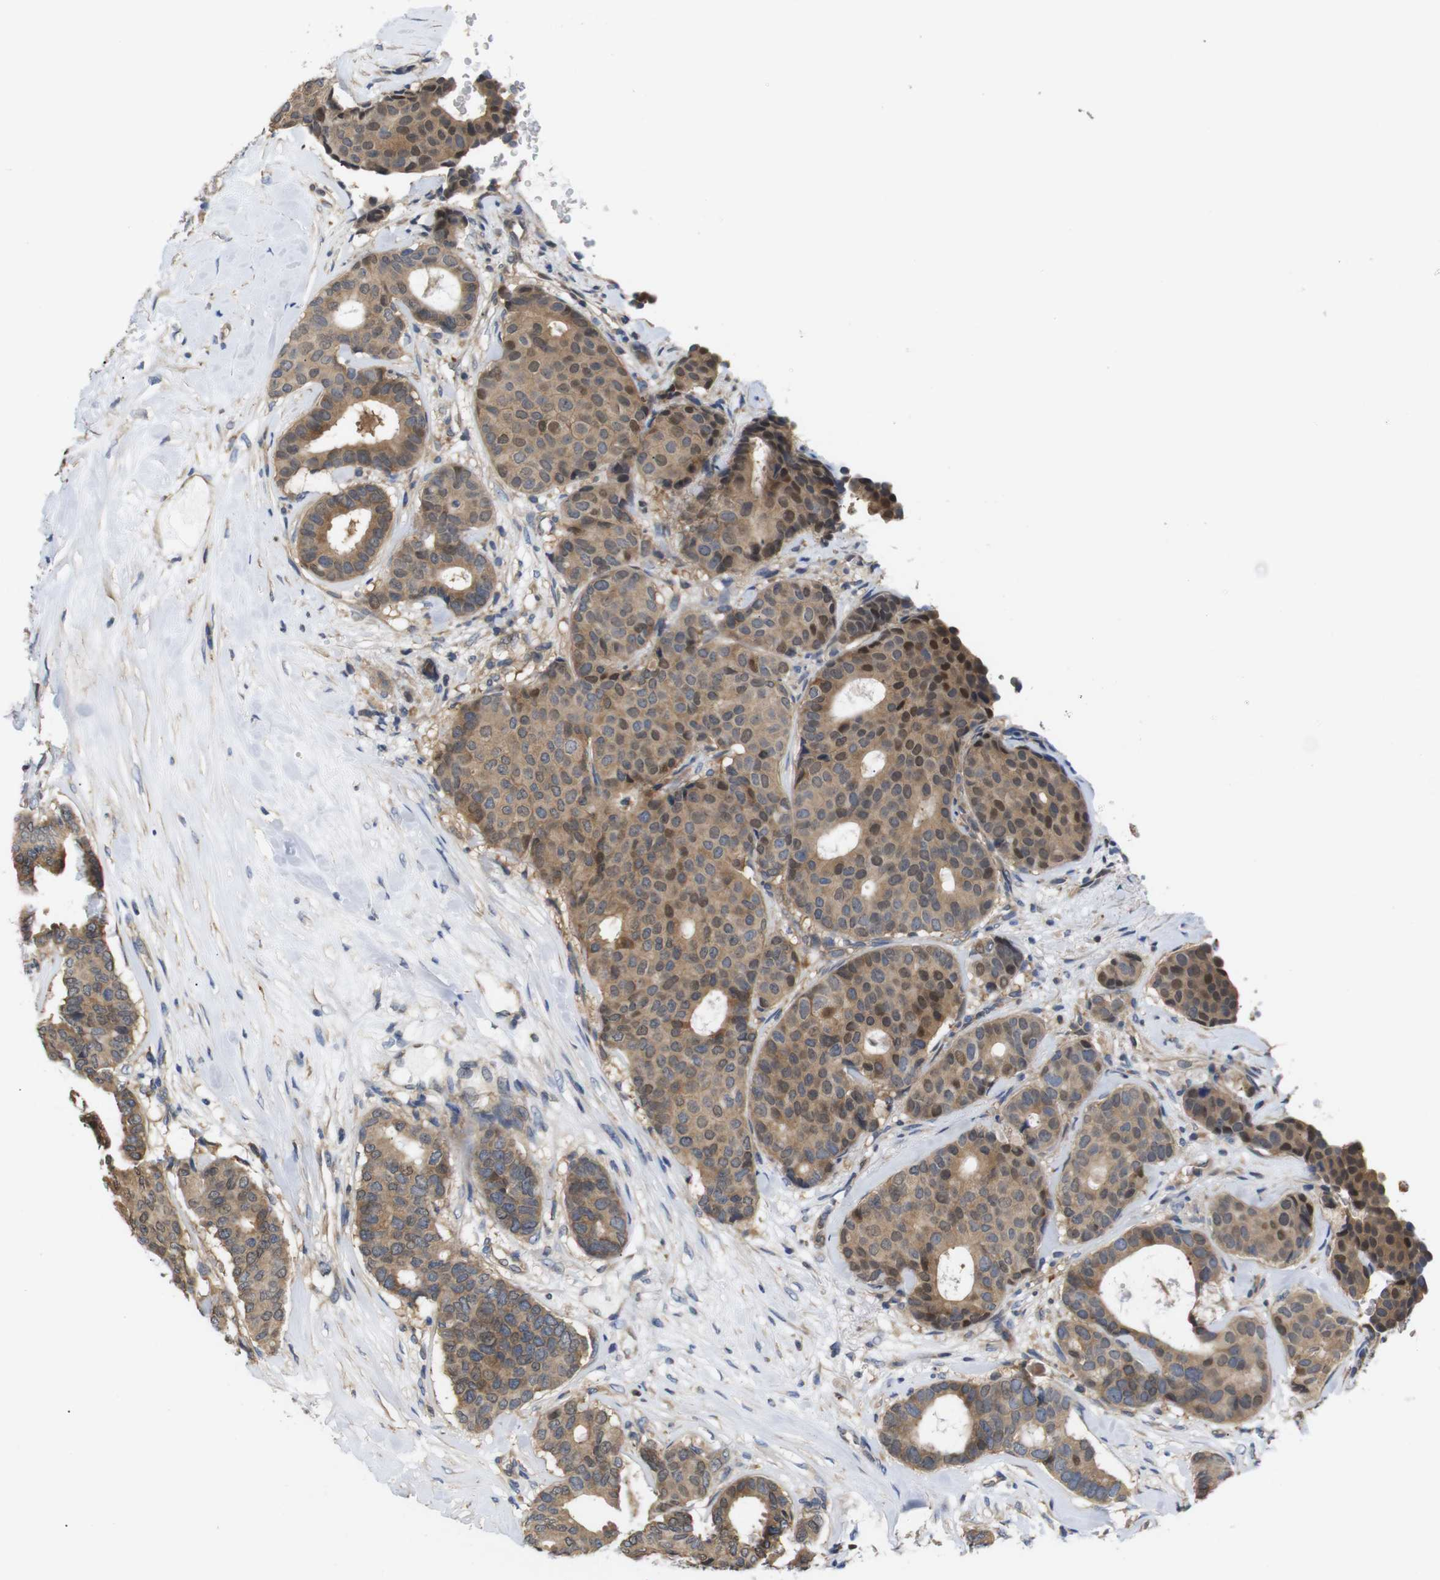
{"staining": {"intensity": "moderate", "quantity": ">75%", "location": "cytoplasmic/membranous"}, "tissue": "breast cancer", "cell_type": "Tumor cells", "image_type": "cancer", "snomed": [{"axis": "morphology", "description": "Duct carcinoma"}, {"axis": "topography", "description": "Breast"}], "caption": "Human breast infiltrating ductal carcinoma stained for a protein (brown) shows moderate cytoplasmic/membranous positive staining in about >75% of tumor cells.", "gene": "DDR1", "patient": {"sex": "female", "age": 75}}